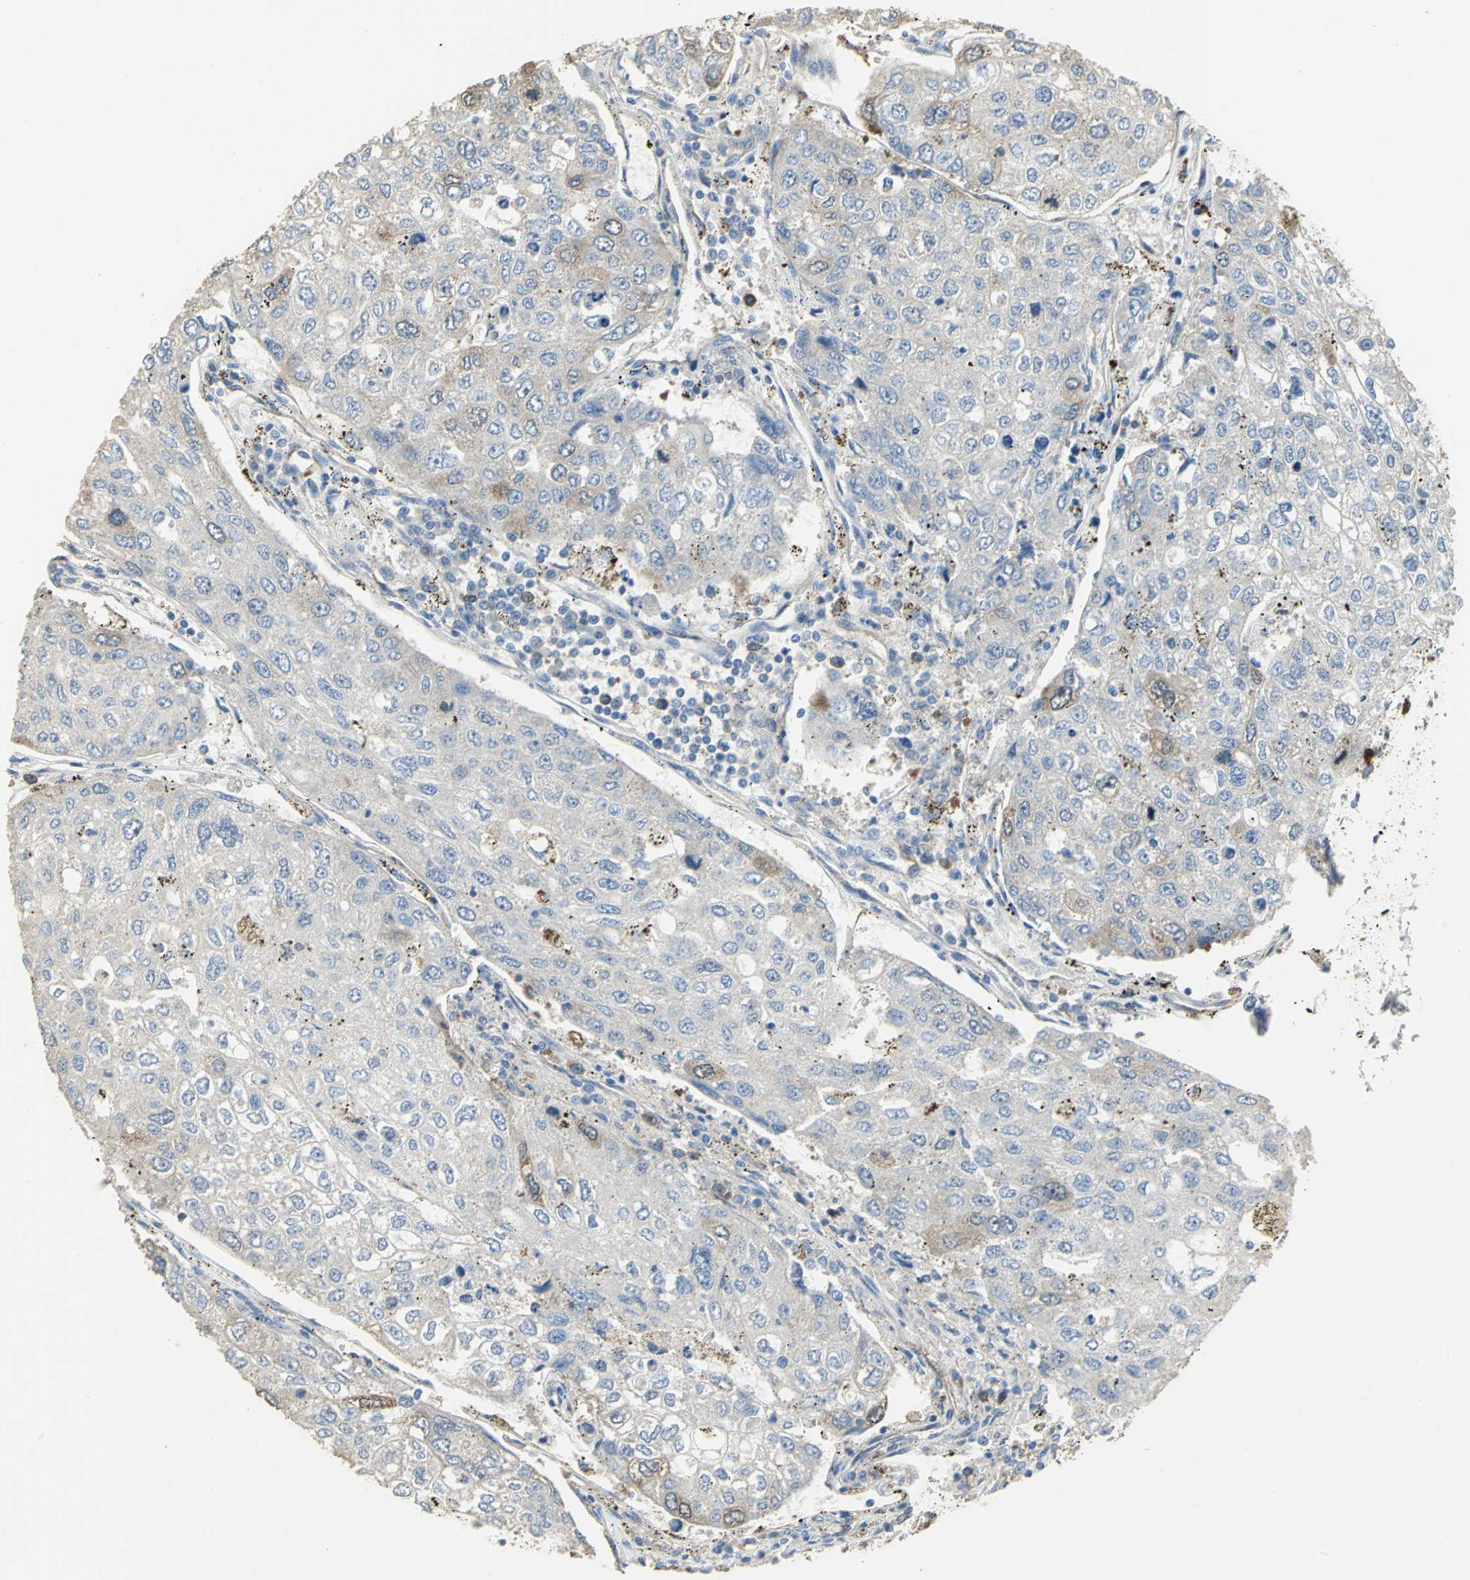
{"staining": {"intensity": "moderate", "quantity": "<25%", "location": "cytoplasmic/membranous"}, "tissue": "urothelial cancer", "cell_type": "Tumor cells", "image_type": "cancer", "snomed": [{"axis": "morphology", "description": "Urothelial carcinoma, High grade"}, {"axis": "topography", "description": "Lymph node"}, {"axis": "topography", "description": "Urinary bladder"}], "caption": "The image exhibits immunohistochemical staining of urothelial cancer. There is moderate cytoplasmic/membranous expression is present in about <25% of tumor cells. (Stains: DAB (3,3'-diaminobenzidine) in brown, nuclei in blue, Microscopy: brightfield microscopy at high magnification).", "gene": "DLGAP5", "patient": {"sex": "male", "age": 51}}